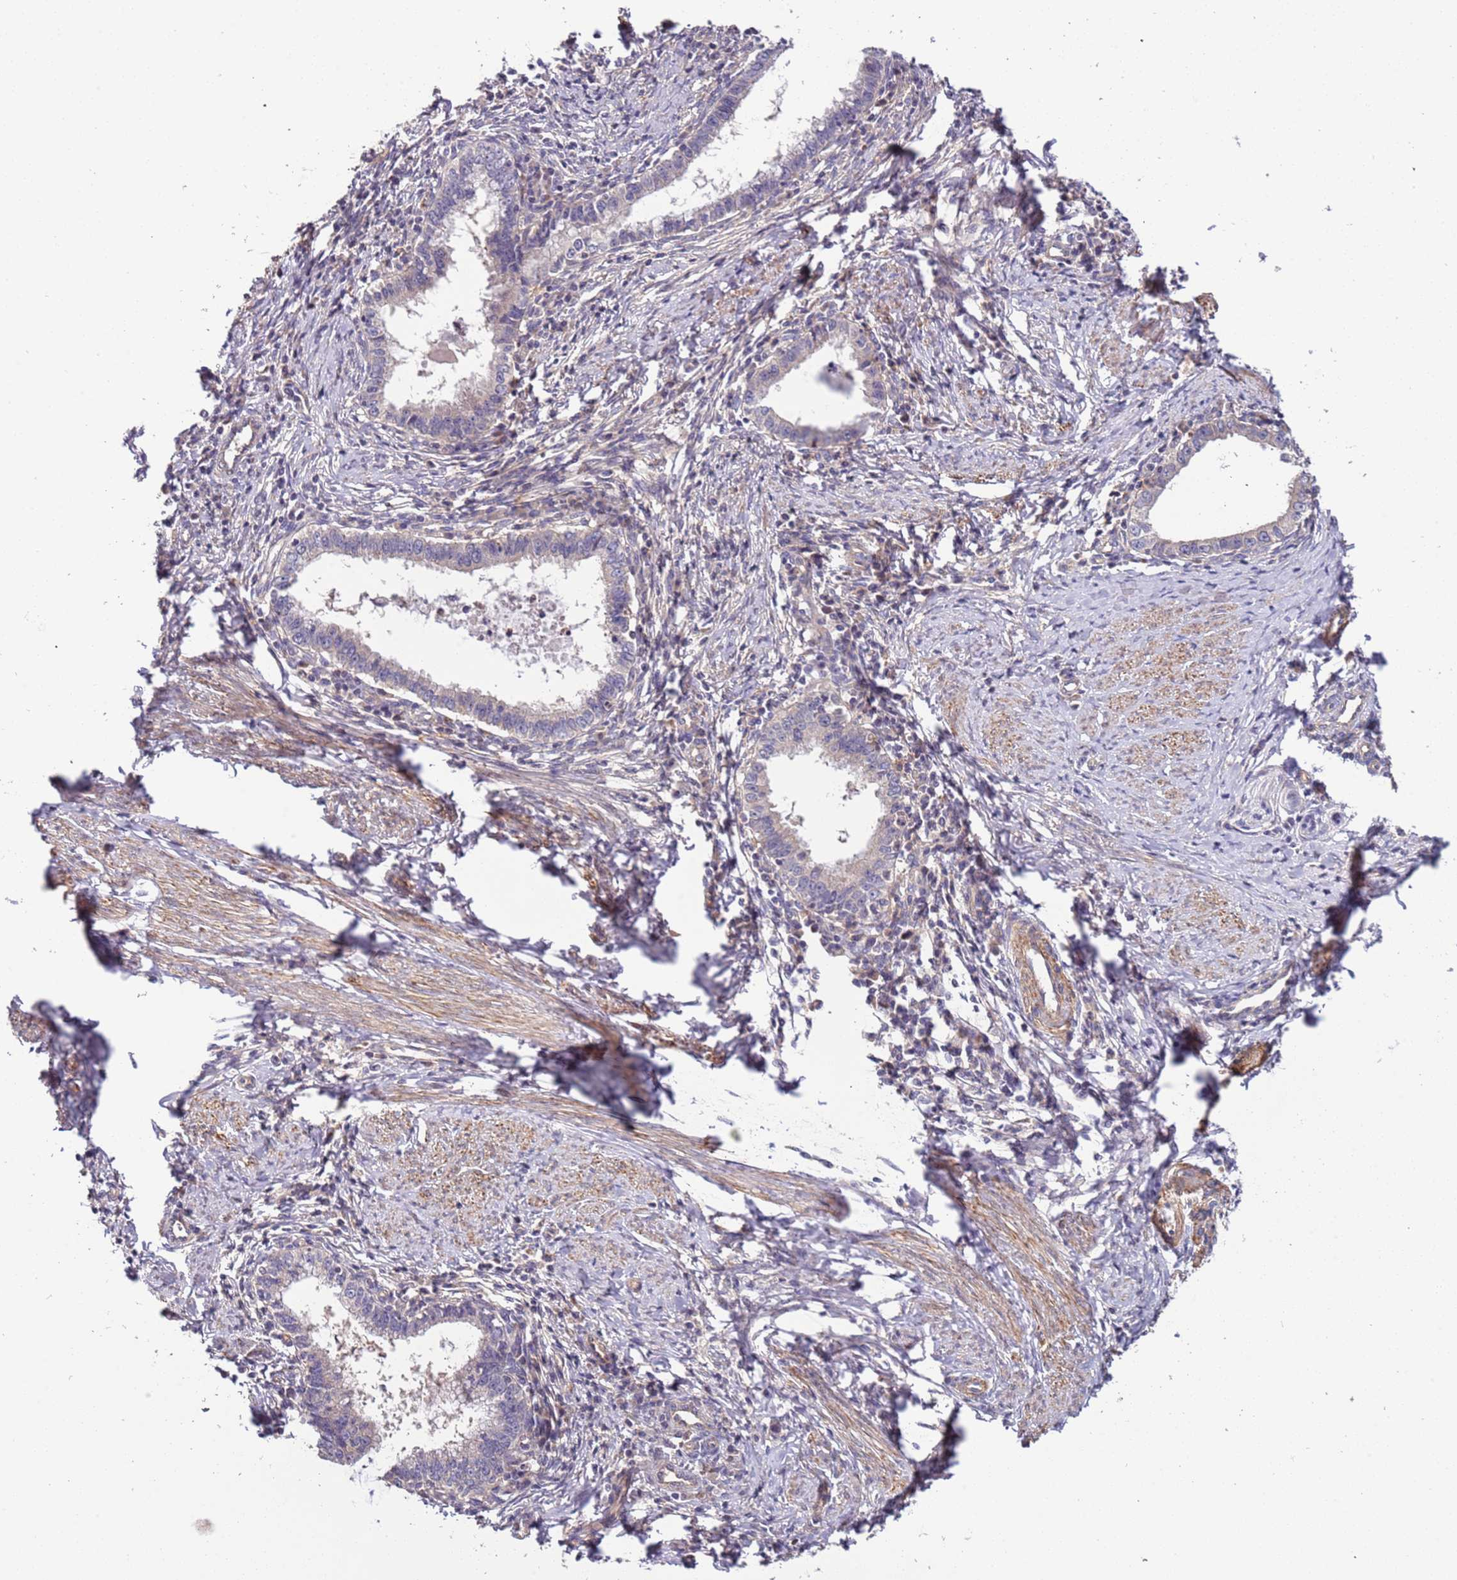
{"staining": {"intensity": "negative", "quantity": "none", "location": "none"}, "tissue": "cervical cancer", "cell_type": "Tumor cells", "image_type": "cancer", "snomed": [{"axis": "morphology", "description": "Adenocarcinoma, NOS"}, {"axis": "topography", "description": "Cervix"}], "caption": "Tumor cells are negative for brown protein staining in adenocarcinoma (cervical). The staining is performed using DAB brown chromogen with nuclei counter-stained in using hematoxylin.", "gene": "LAMB4", "patient": {"sex": "female", "age": 36}}